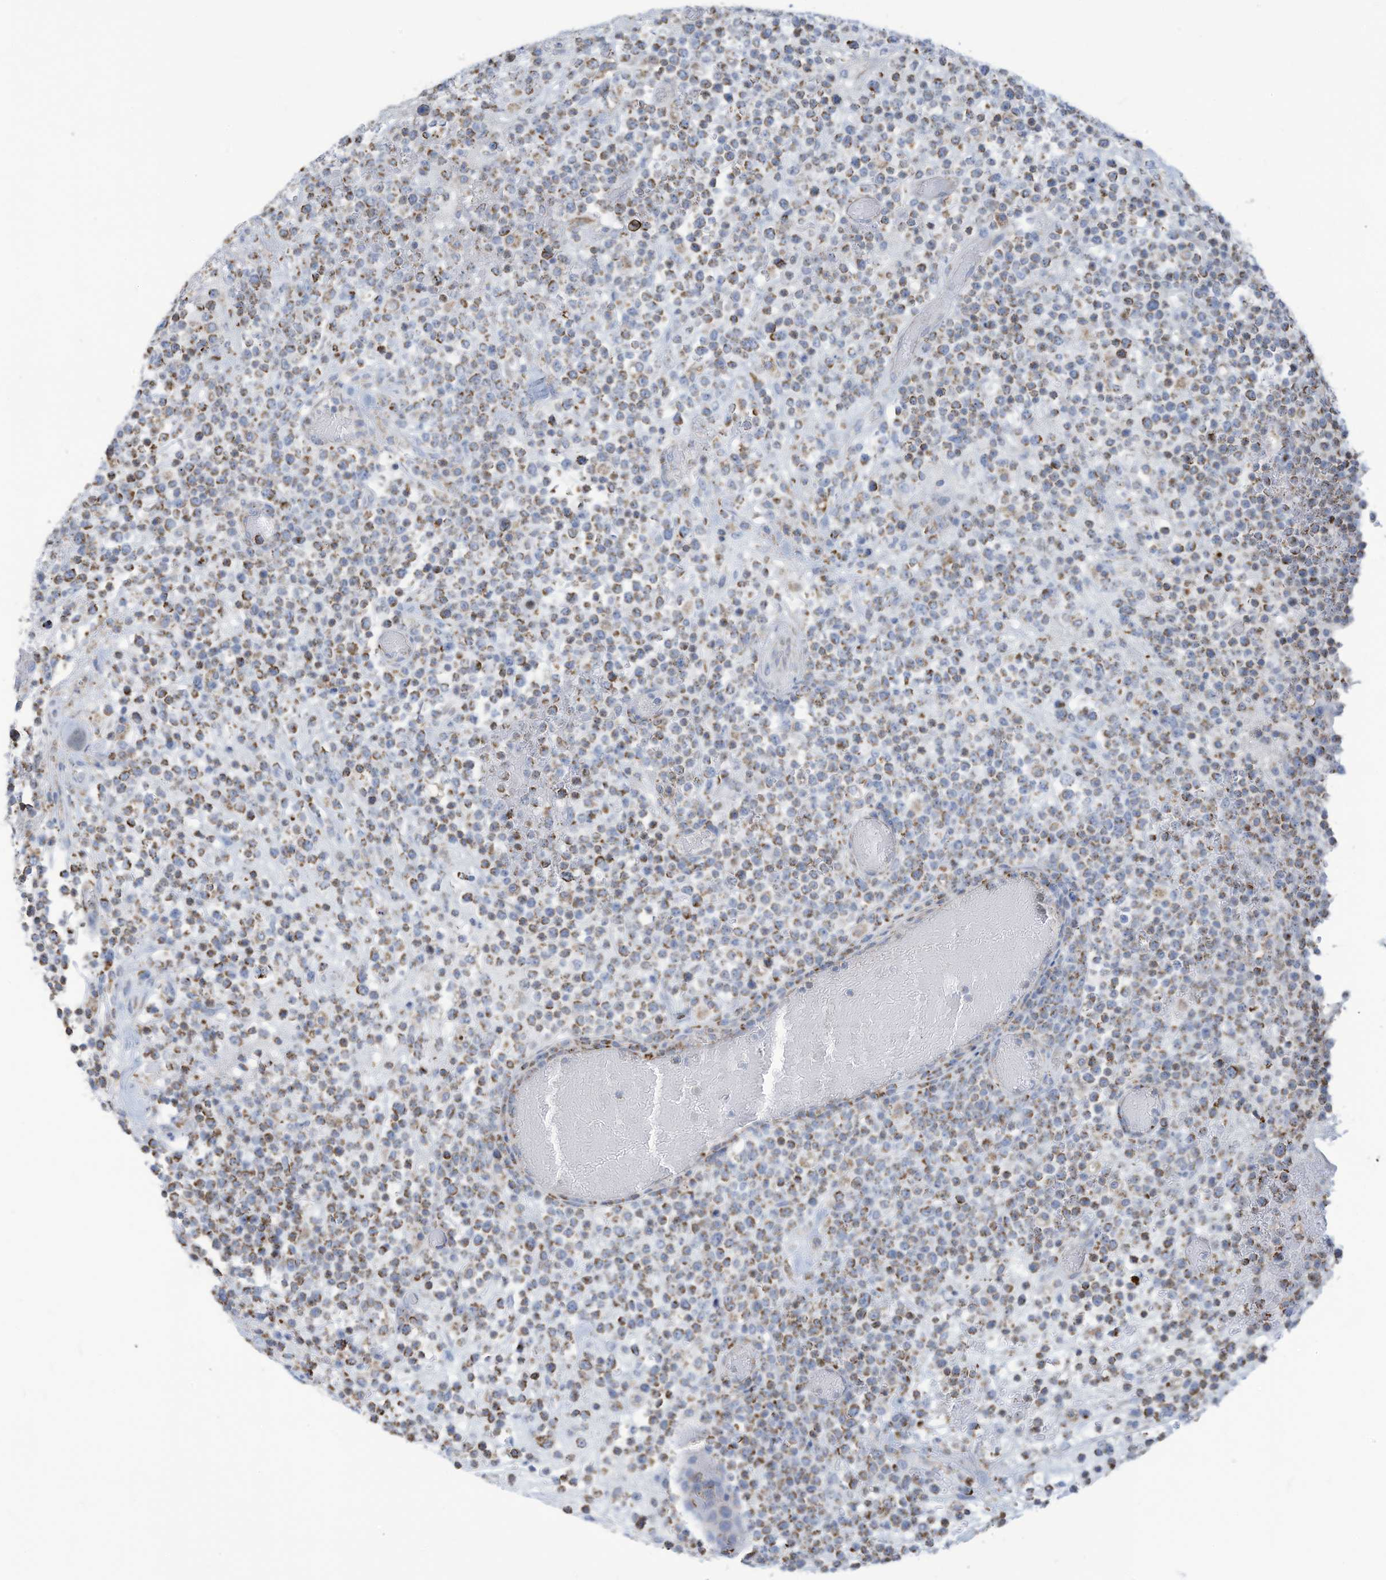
{"staining": {"intensity": "moderate", "quantity": "25%-75%", "location": "cytoplasmic/membranous"}, "tissue": "lymphoma", "cell_type": "Tumor cells", "image_type": "cancer", "snomed": [{"axis": "morphology", "description": "Malignant lymphoma, non-Hodgkin's type, High grade"}, {"axis": "topography", "description": "Colon"}], "caption": "An image of human lymphoma stained for a protein displays moderate cytoplasmic/membranous brown staining in tumor cells.", "gene": "NLN", "patient": {"sex": "female", "age": 53}}